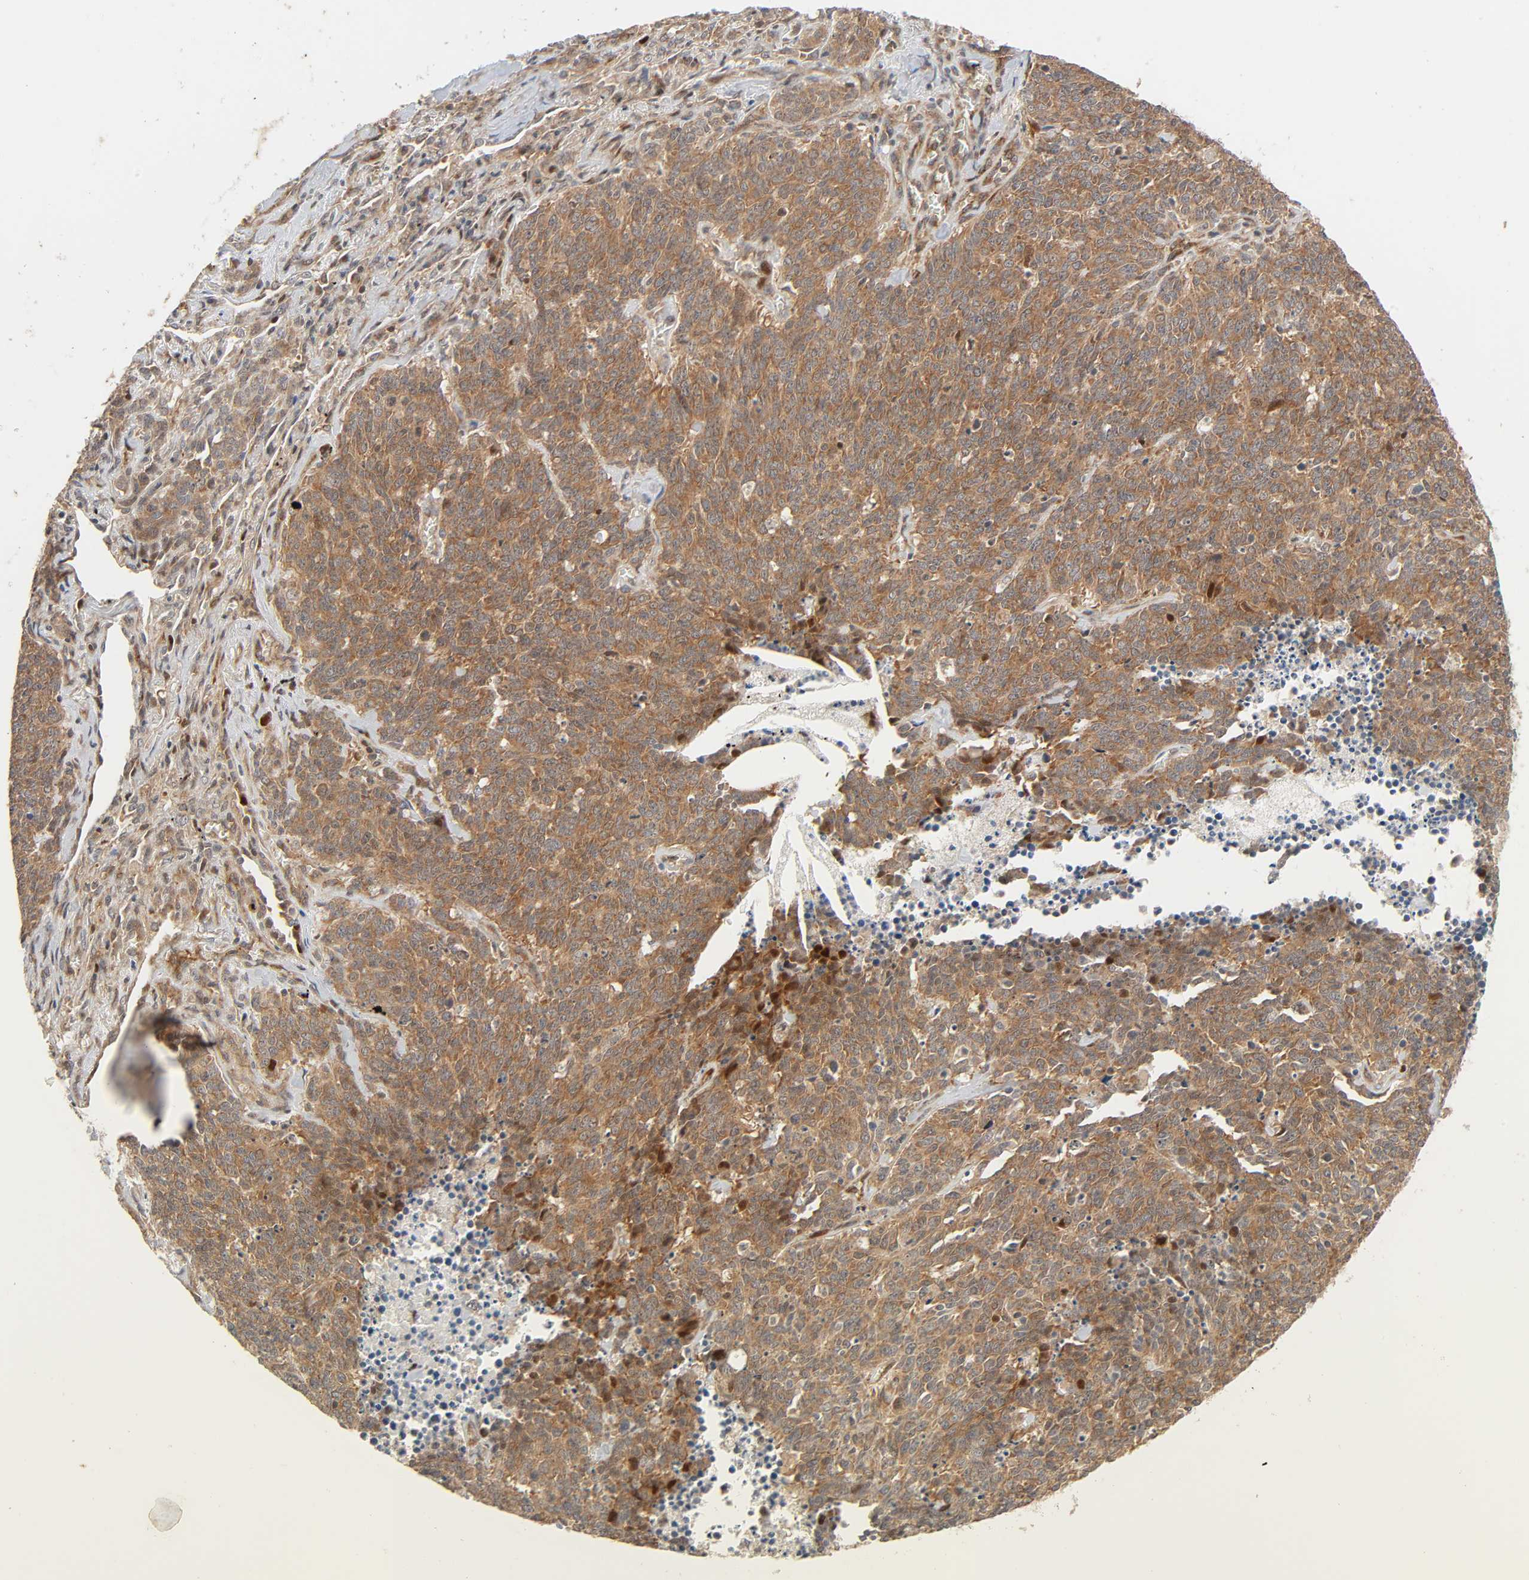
{"staining": {"intensity": "moderate", "quantity": ">75%", "location": "cytoplasmic/membranous,nuclear"}, "tissue": "lung cancer", "cell_type": "Tumor cells", "image_type": "cancer", "snomed": [{"axis": "morphology", "description": "Neoplasm, malignant, NOS"}, {"axis": "topography", "description": "Lung"}], "caption": "The immunohistochemical stain labels moderate cytoplasmic/membranous and nuclear expression in tumor cells of lung cancer tissue.", "gene": "NEMF", "patient": {"sex": "female", "age": 58}}